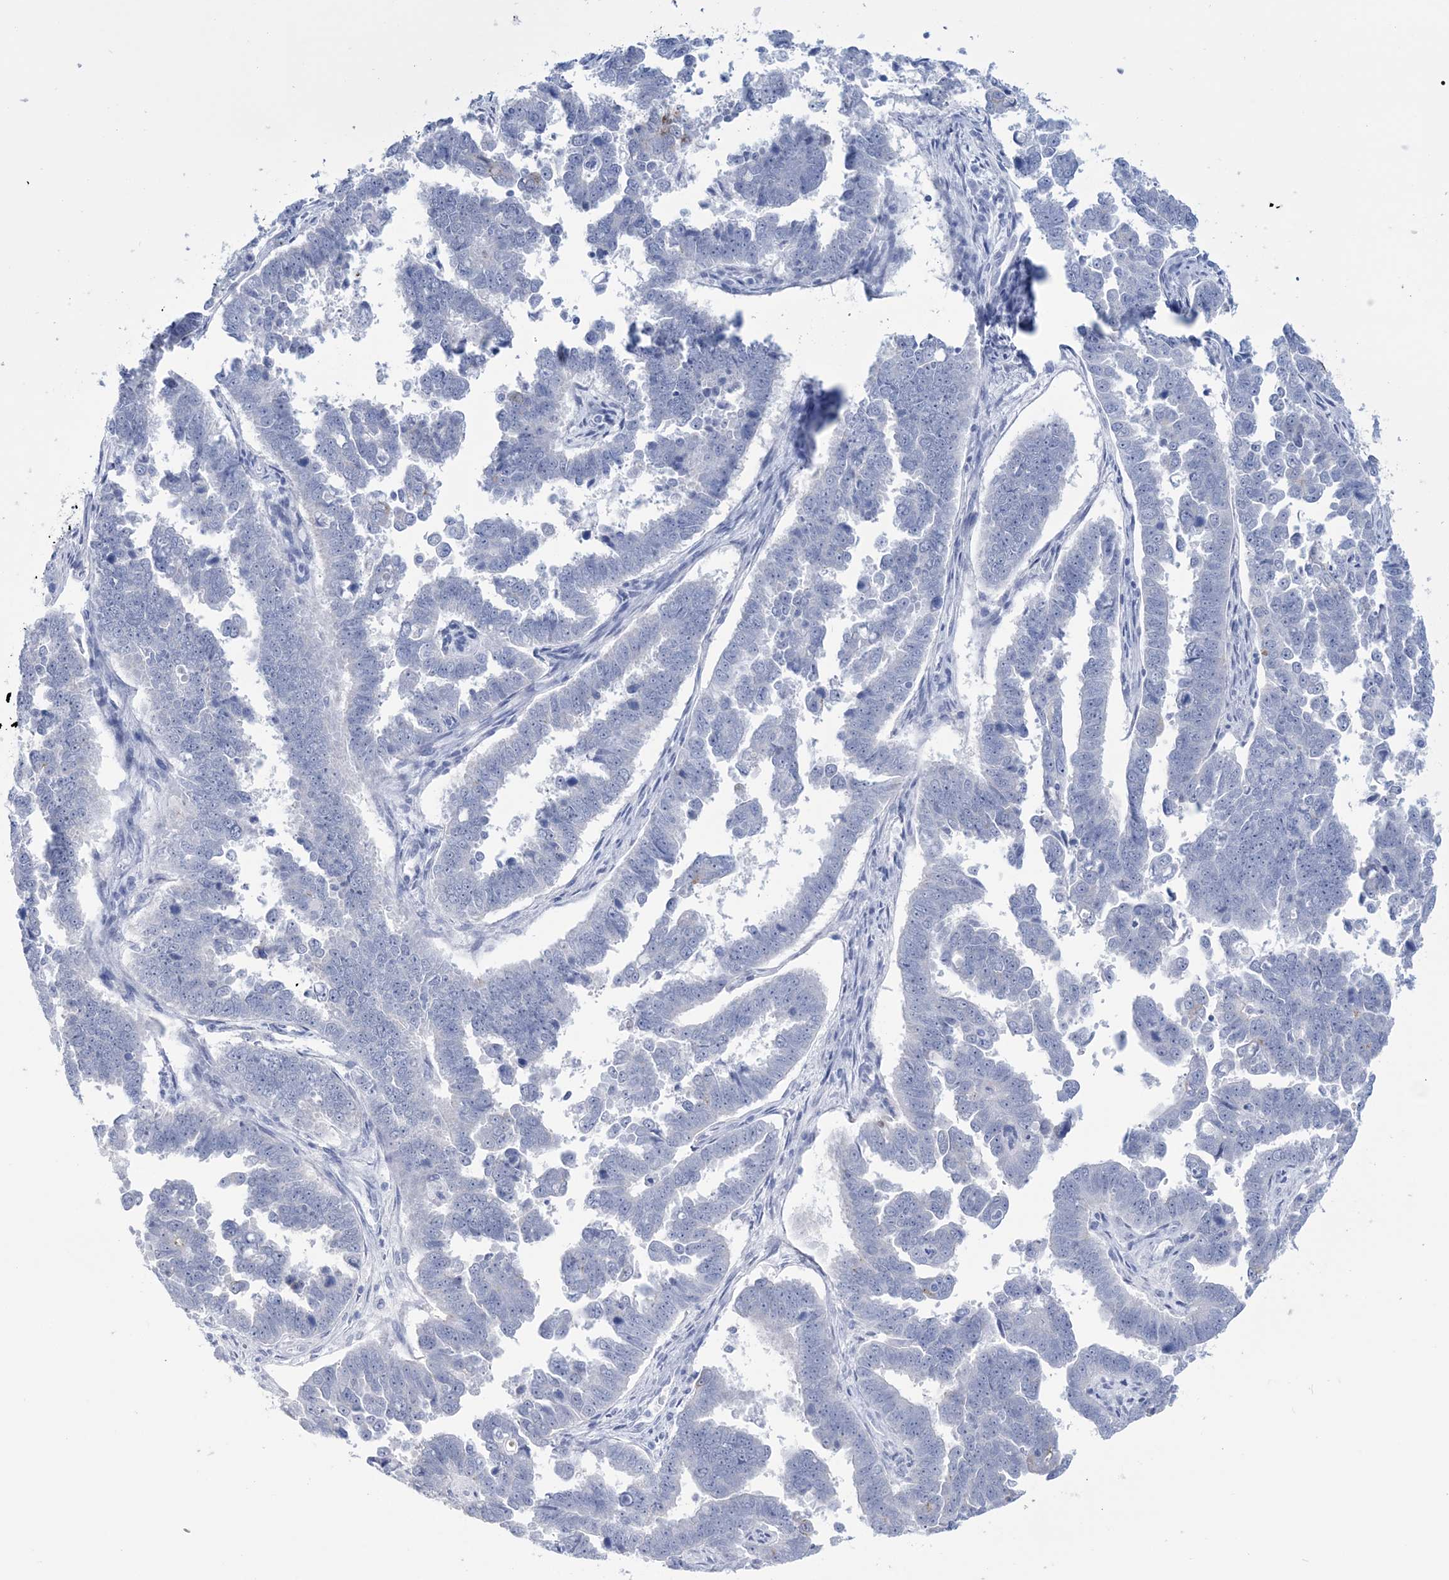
{"staining": {"intensity": "negative", "quantity": "none", "location": "none"}, "tissue": "endometrial cancer", "cell_type": "Tumor cells", "image_type": "cancer", "snomed": [{"axis": "morphology", "description": "Adenocarcinoma, NOS"}, {"axis": "topography", "description": "Endometrium"}], "caption": "Immunohistochemistry histopathology image of human endometrial cancer (adenocarcinoma) stained for a protein (brown), which demonstrates no staining in tumor cells.", "gene": "DPCD", "patient": {"sex": "female", "age": 75}}